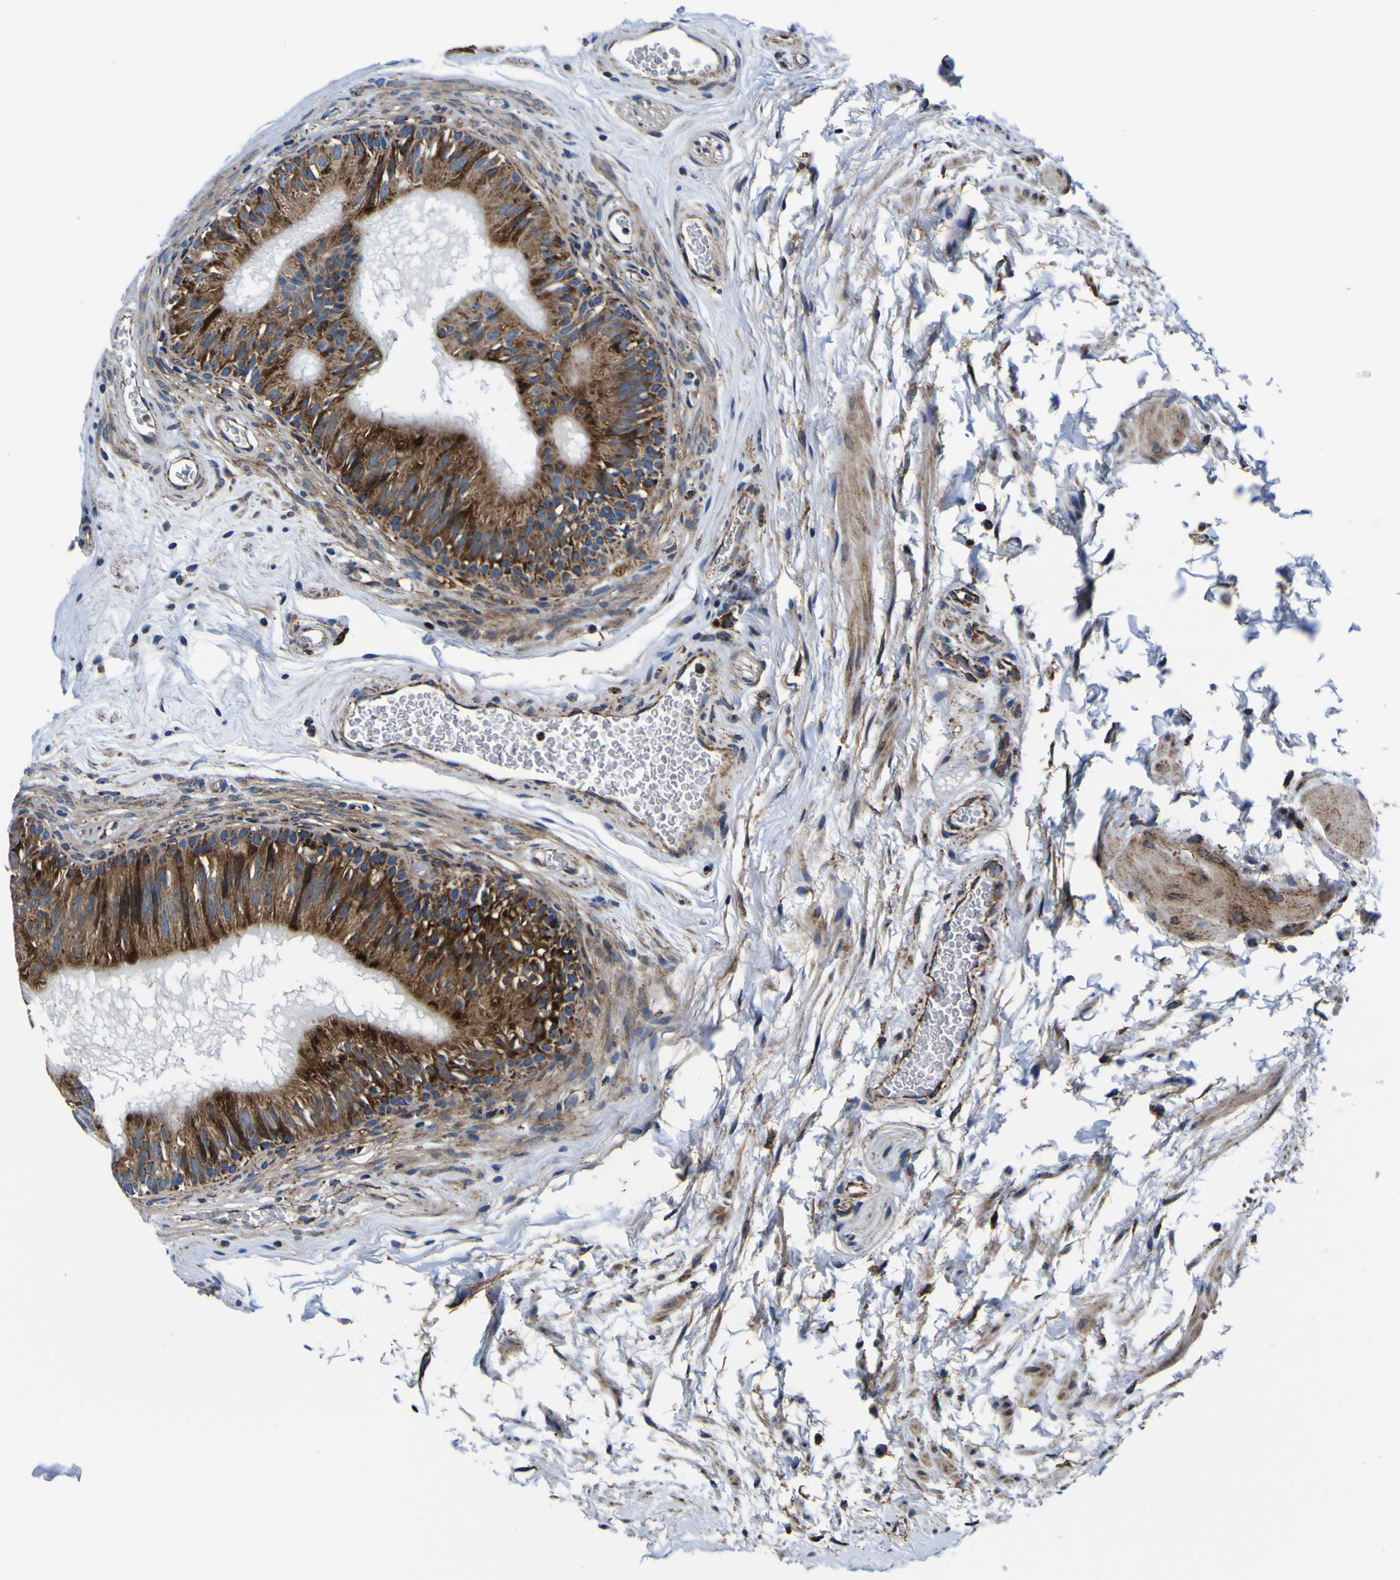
{"staining": {"intensity": "strong", "quantity": ">75%", "location": "cytoplasmic/membranous"}, "tissue": "epididymis", "cell_type": "Glandular cells", "image_type": "normal", "snomed": [{"axis": "morphology", "description": "Normal tissue, NOS"}, {"axis": "topography", "description": "Epididymis"}], "caption": "A high-resolution image shows immunohistochemistry staining of benign epididymis, which exhibits strong cytoplasmic/membranous expression in about >75% of glandular cells.", "gene": "PTRH2", "patient": {"sex": "male", "age": 36}}